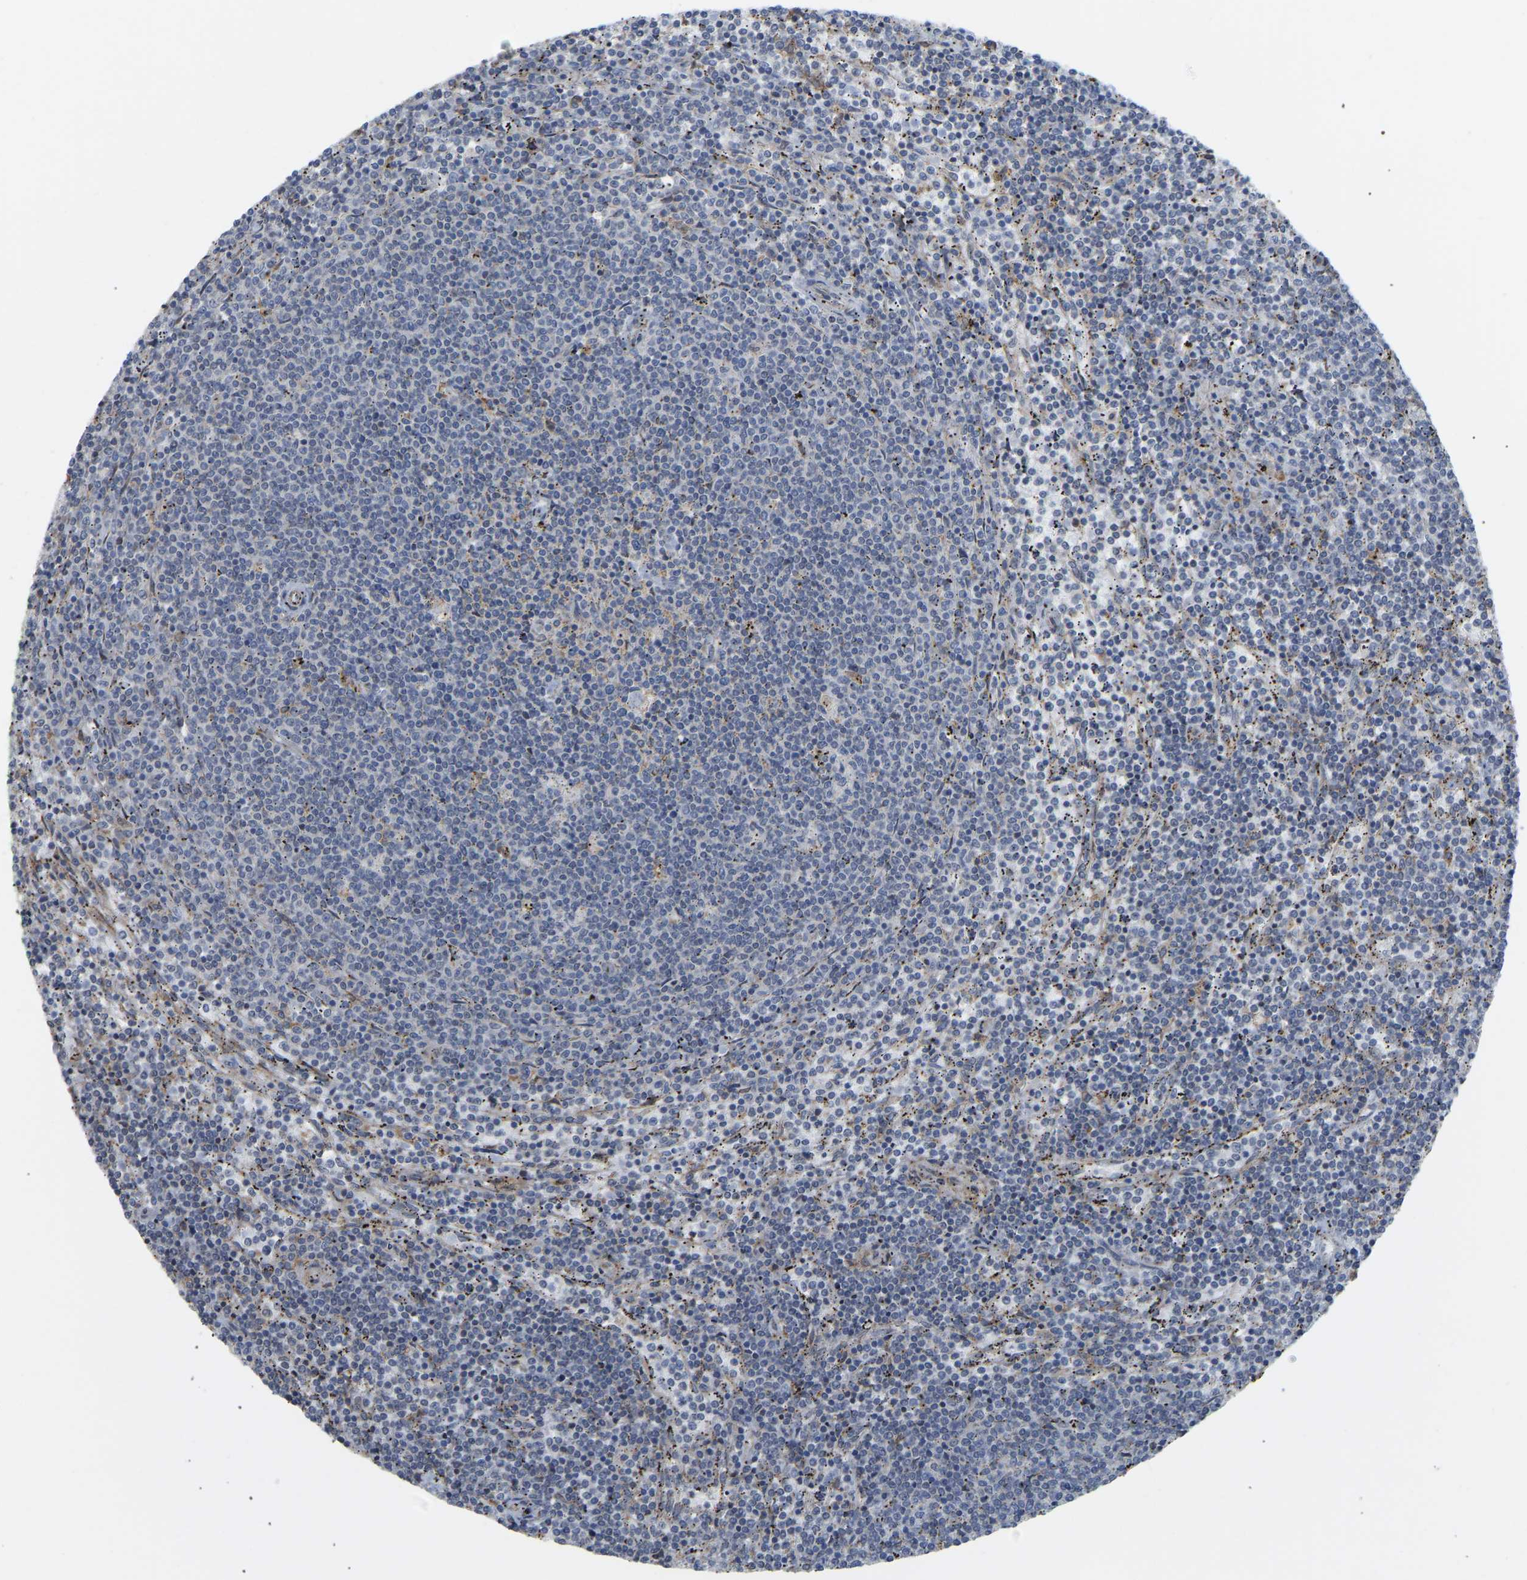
{"staining": {"intensity": "negative", "quantity": "none", "location": "none"}, "tissue": "lymphoma", "cell_type": "Tumor cells", "image_type": "cancer", "snomed": [{"axis": "morphology", "description": "Malignant lymphoma, non-Hodgkin's type, Low grade"}, {"axis": "topography", "description": "Spleen"}], "caption": "Immunohistochemistry histopathology image of low-grade malignant lymphoma, non-Hodgkin's type stained for a protein (brown), which displays no expression in tumor cells.", "gene": "BEND3", "patient": {"sex": "female", "age": 50}}